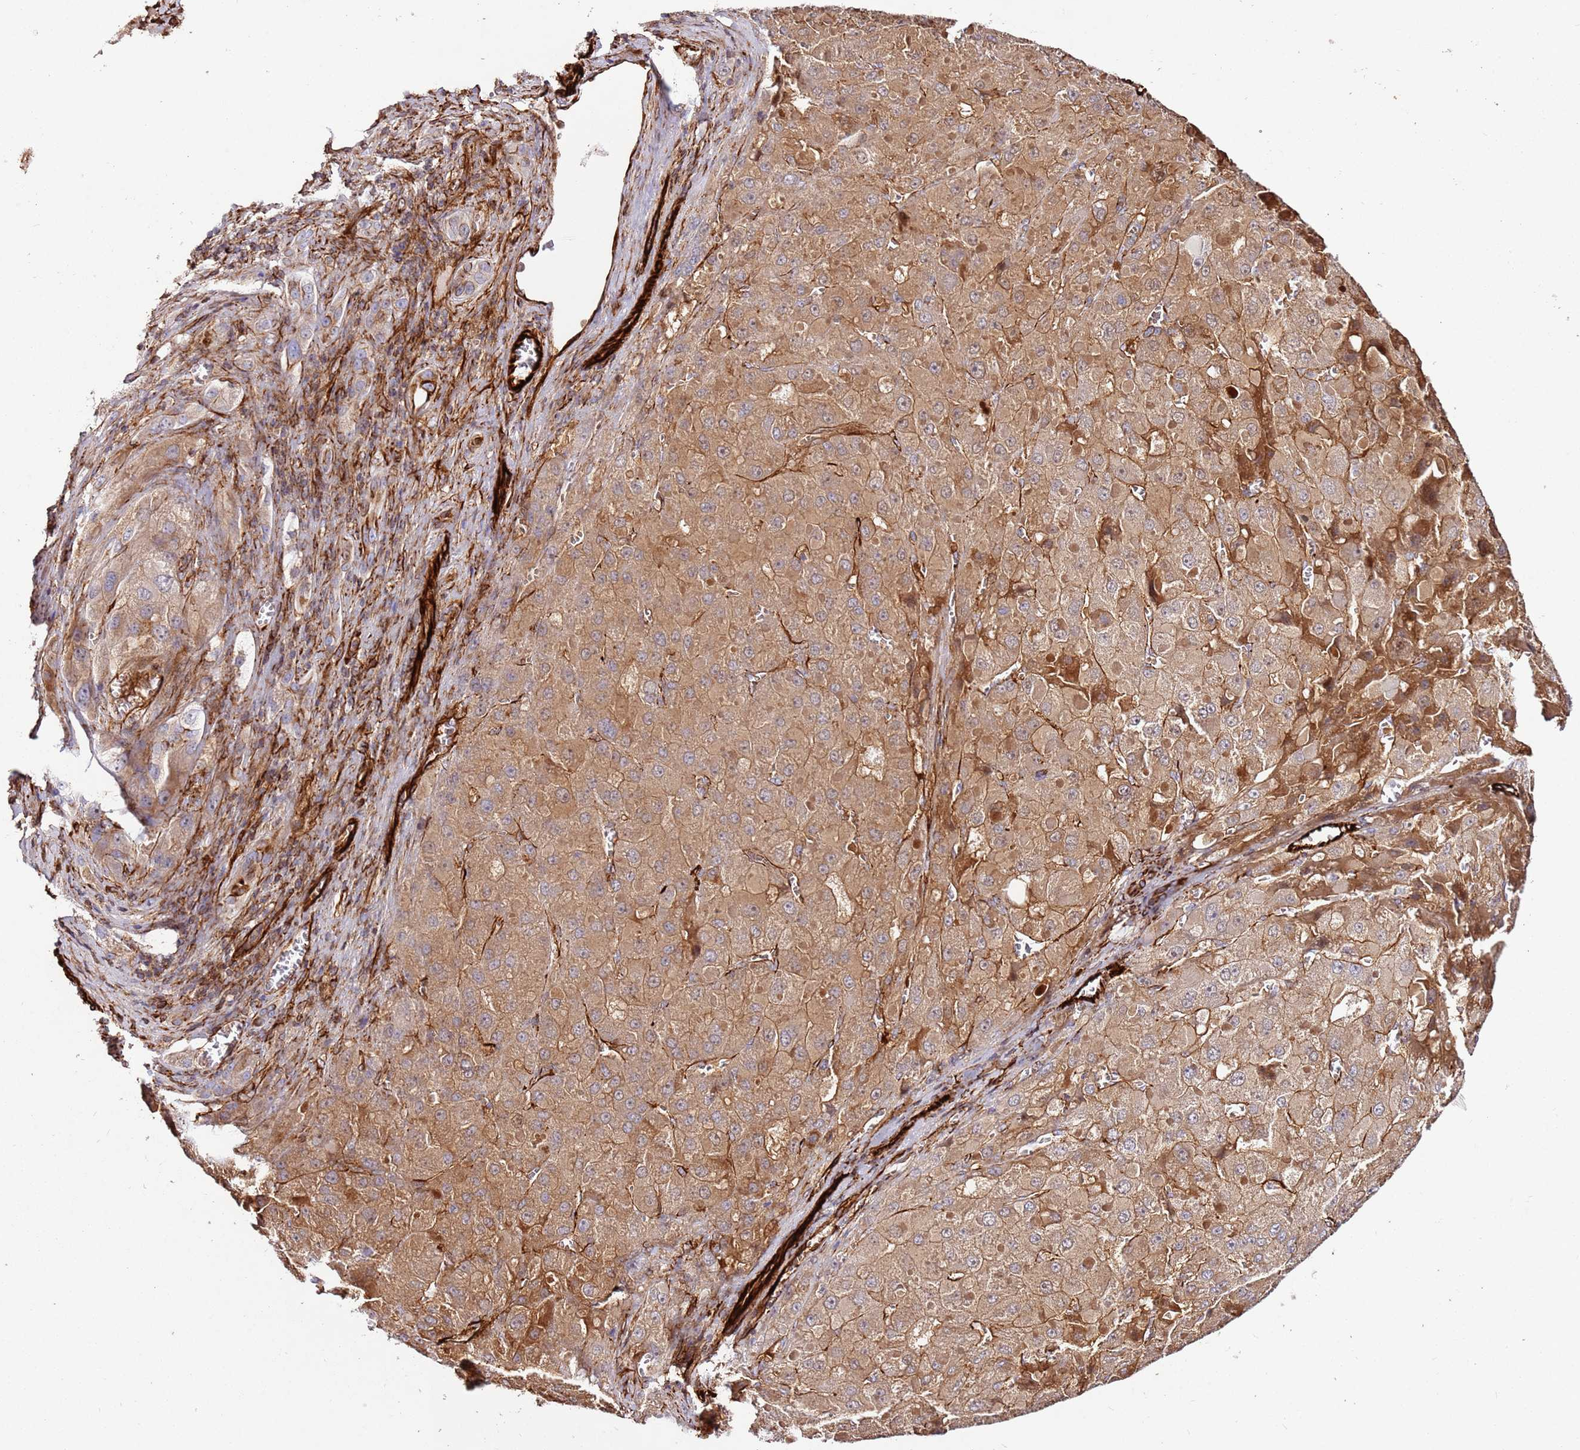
{"staining": {"intensity": "moderate", "quantity": ">75%", "location": "cytoplasmic/membranous"}, "tissue": "liver cancer", "cell_type": "Tumor cells", "image_type": "cancer", "snomed": [{"axis": "morphology", "description": "Carcinoma, Hepatocellular, NOS"}, {"axis": "topography", "description": "Liver"}], "caption": "Hepatocellular carcinoma (liver) was stained to show a protein in brown. There is medium levels of moderate cytoplasmic/membranous positivity in about >75% of tumor cells.", "gene": "MRGPRE", "patient": {"sex": "female", "age": 73}}